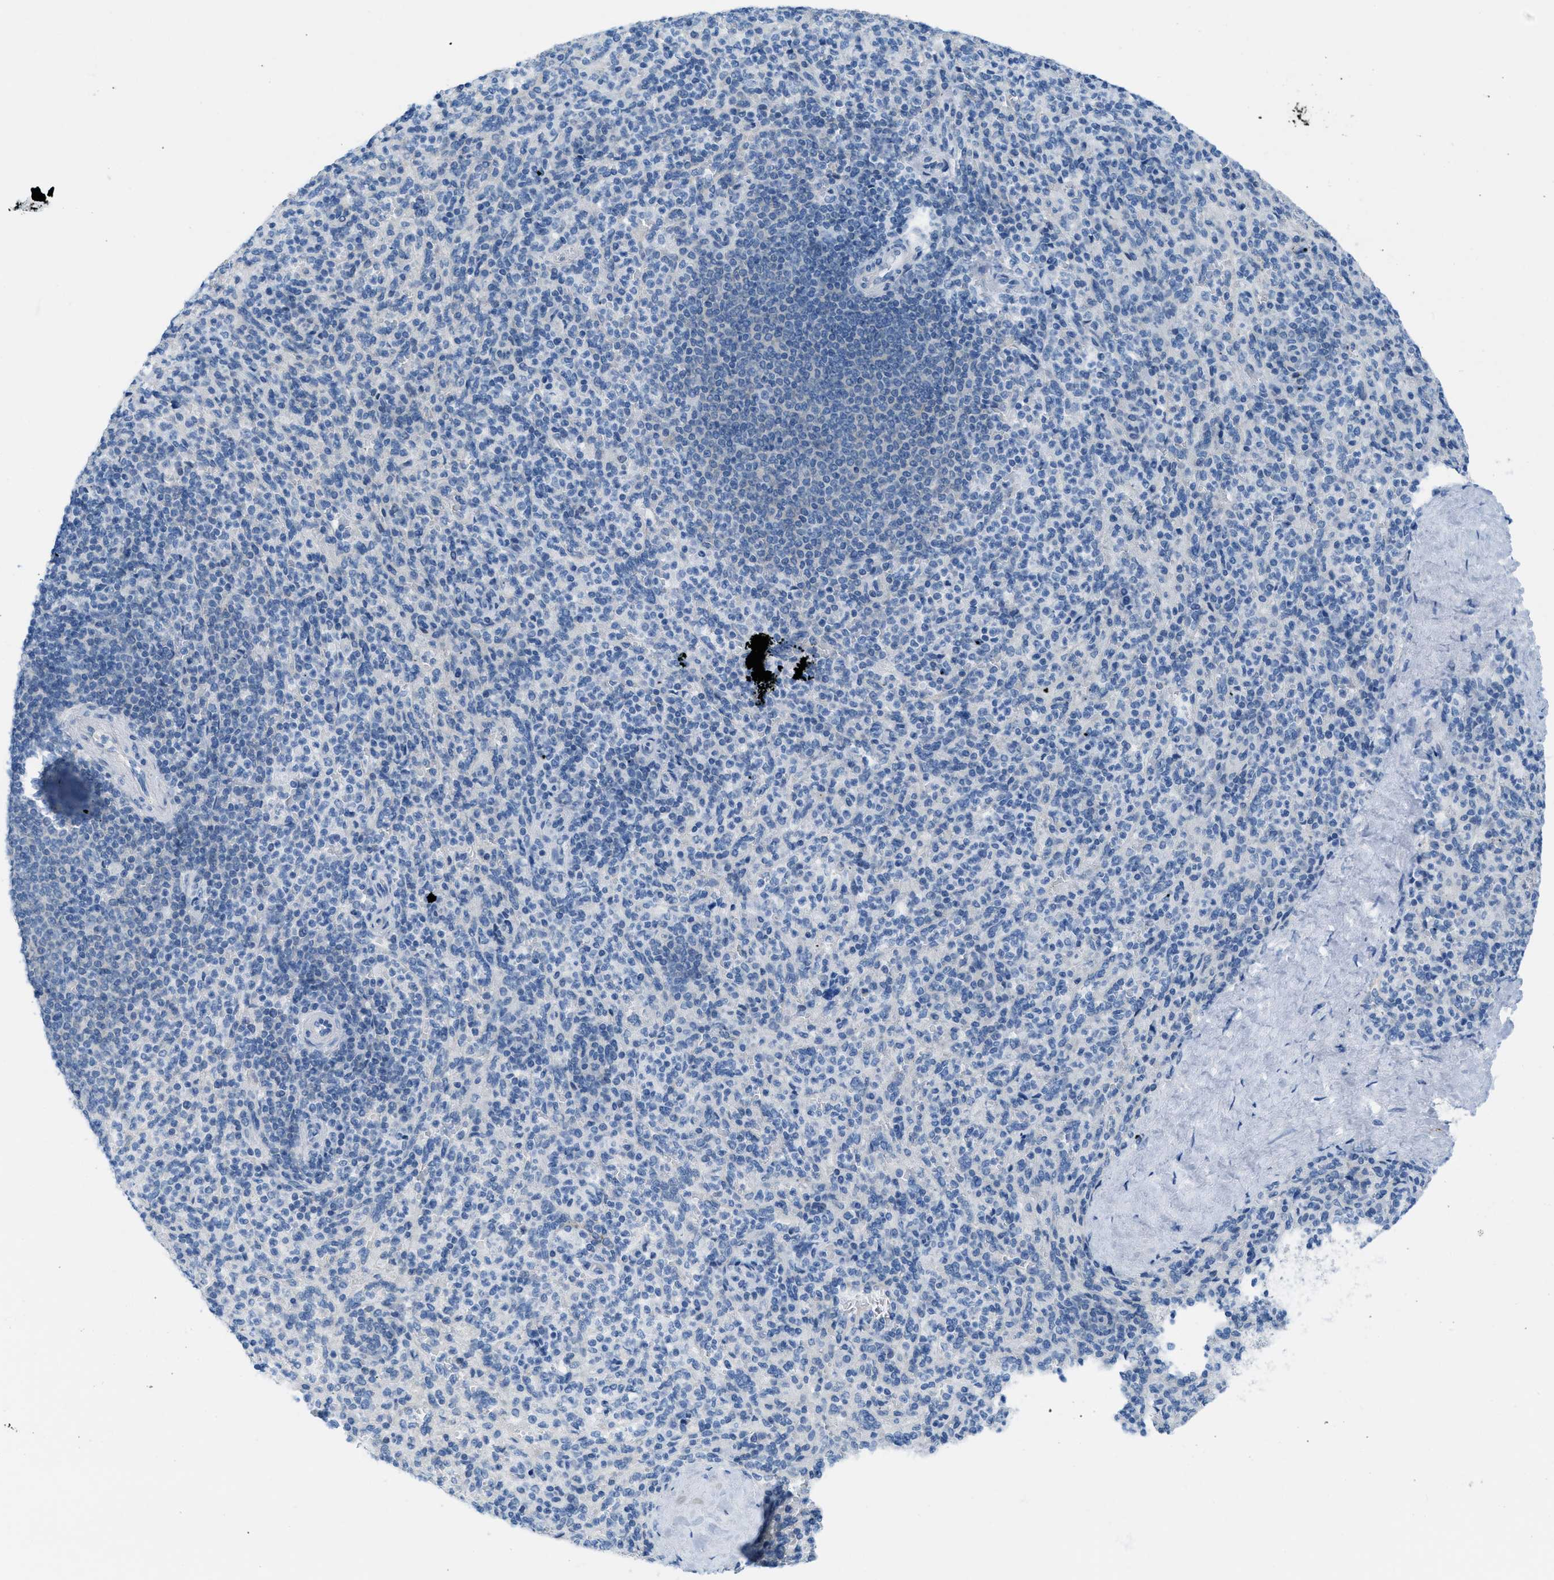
{"staining": {"intensity": "negative", "quantity": "none", "location": "none"}, "tissue": "spleen", "cell_type": "Cells in red pulp", "image_type": "normal", "snomed": [{"axis": "morphology", "description": "Normal tissue, NOS"}, {"axis": "topography", "description": "Spleen"}], "caption": "Immunohistochemical staining of normal human spleen demonstrates no significant staining in cells in red pulp. (IHC, brightfield microscopy, high magnification).", "gene": "ASGR1", "patient": {"sex": "male", "age": 36}}